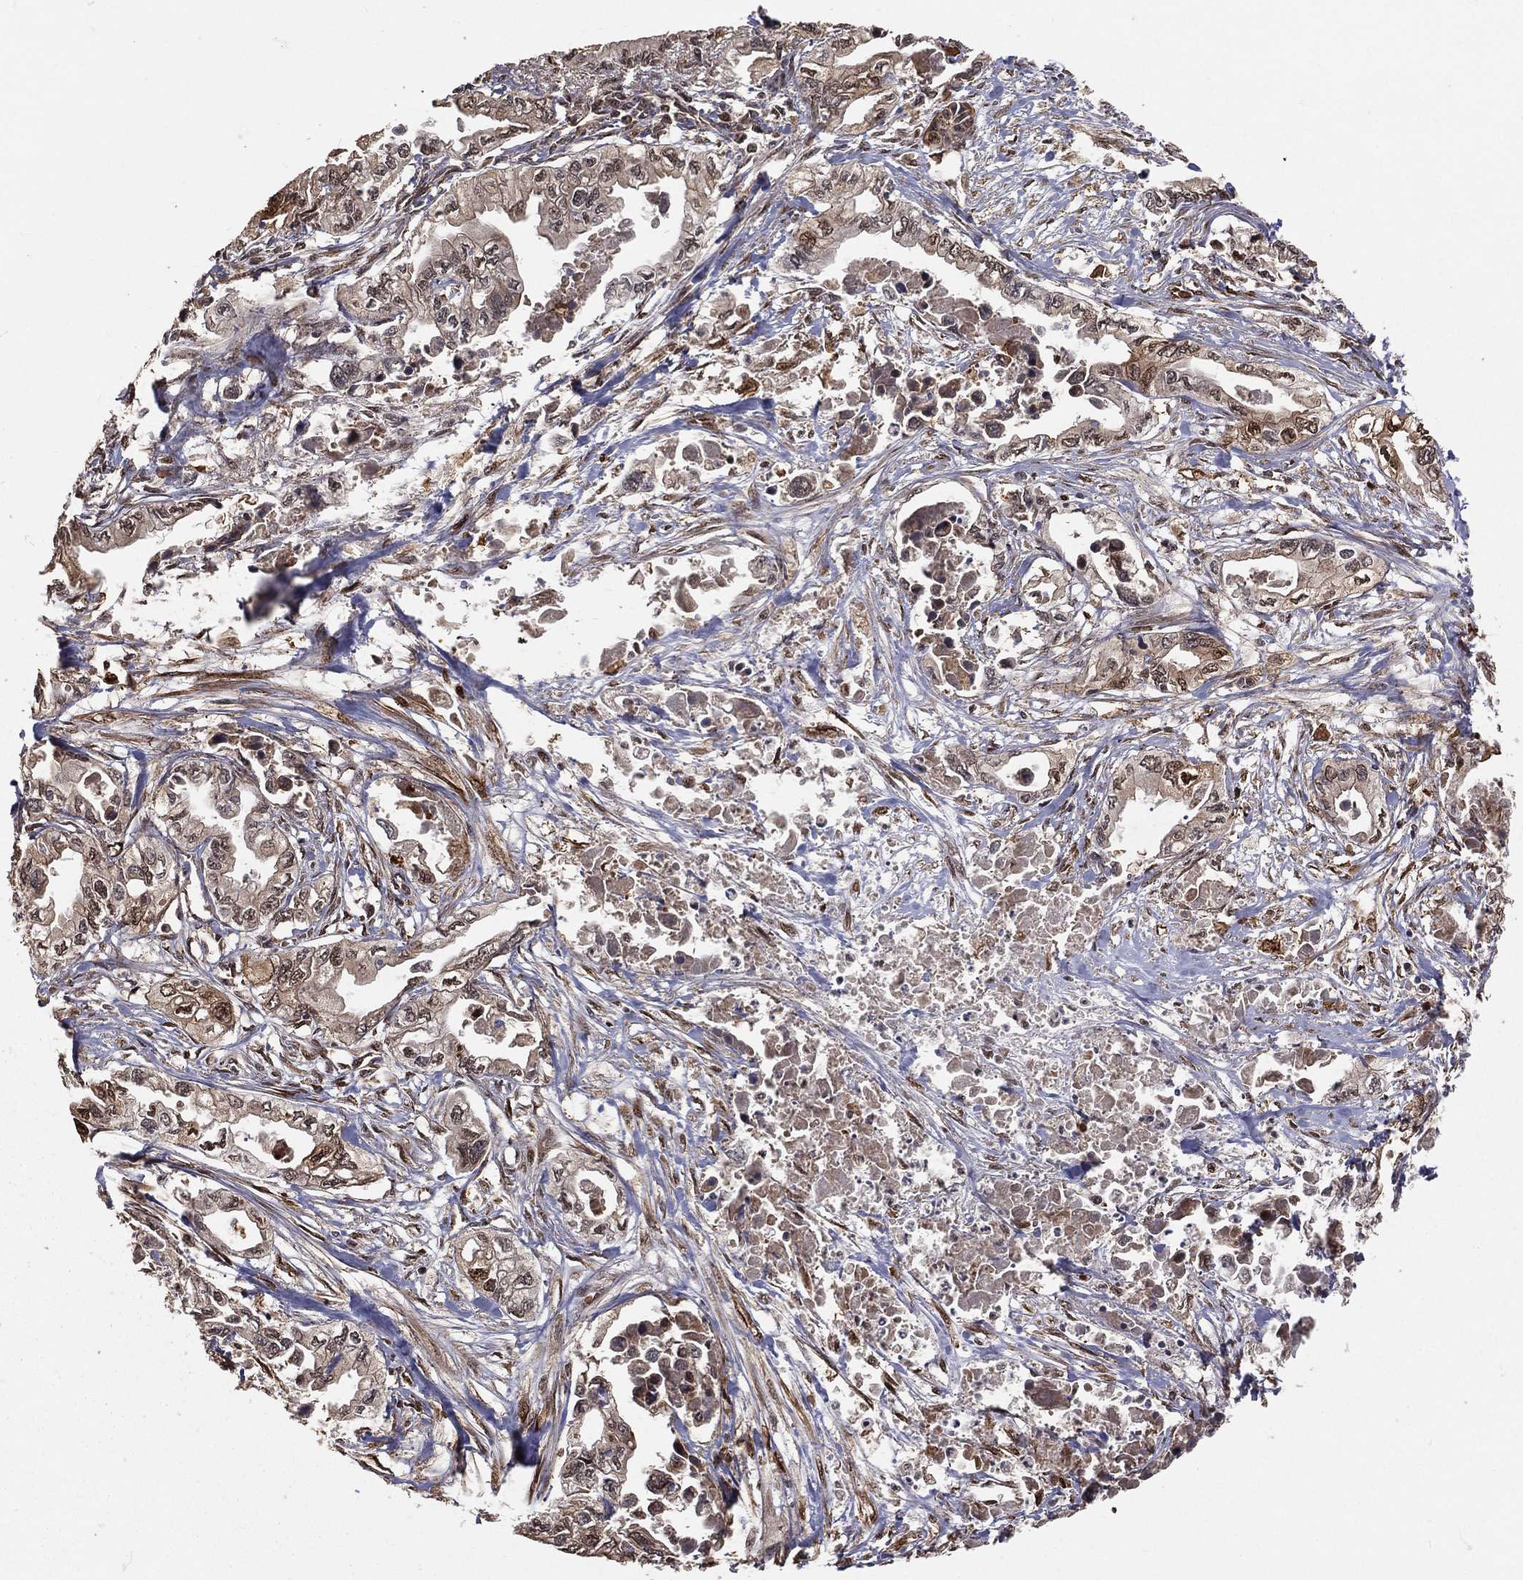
{"staining": {"intensity": "weak", "quantity": "<25%", "location": "nuclear"}, "tissue": "pancreatic cancer", "cell_type": "Tumor cells", "image_type": "cancer", "snomed": [{"axis": "morphology", "description": "Adenocarcinoma, NOS"}, {"axis": "topography", "description": "Pancreas"}], "caption": "This is a image of immunohistochemistry staining of adenocarcinoma (pancreatic), which shows no staining in tumor cells.", "gene": "MAPK1", "patient": {"sex": "male", "age": 68}}